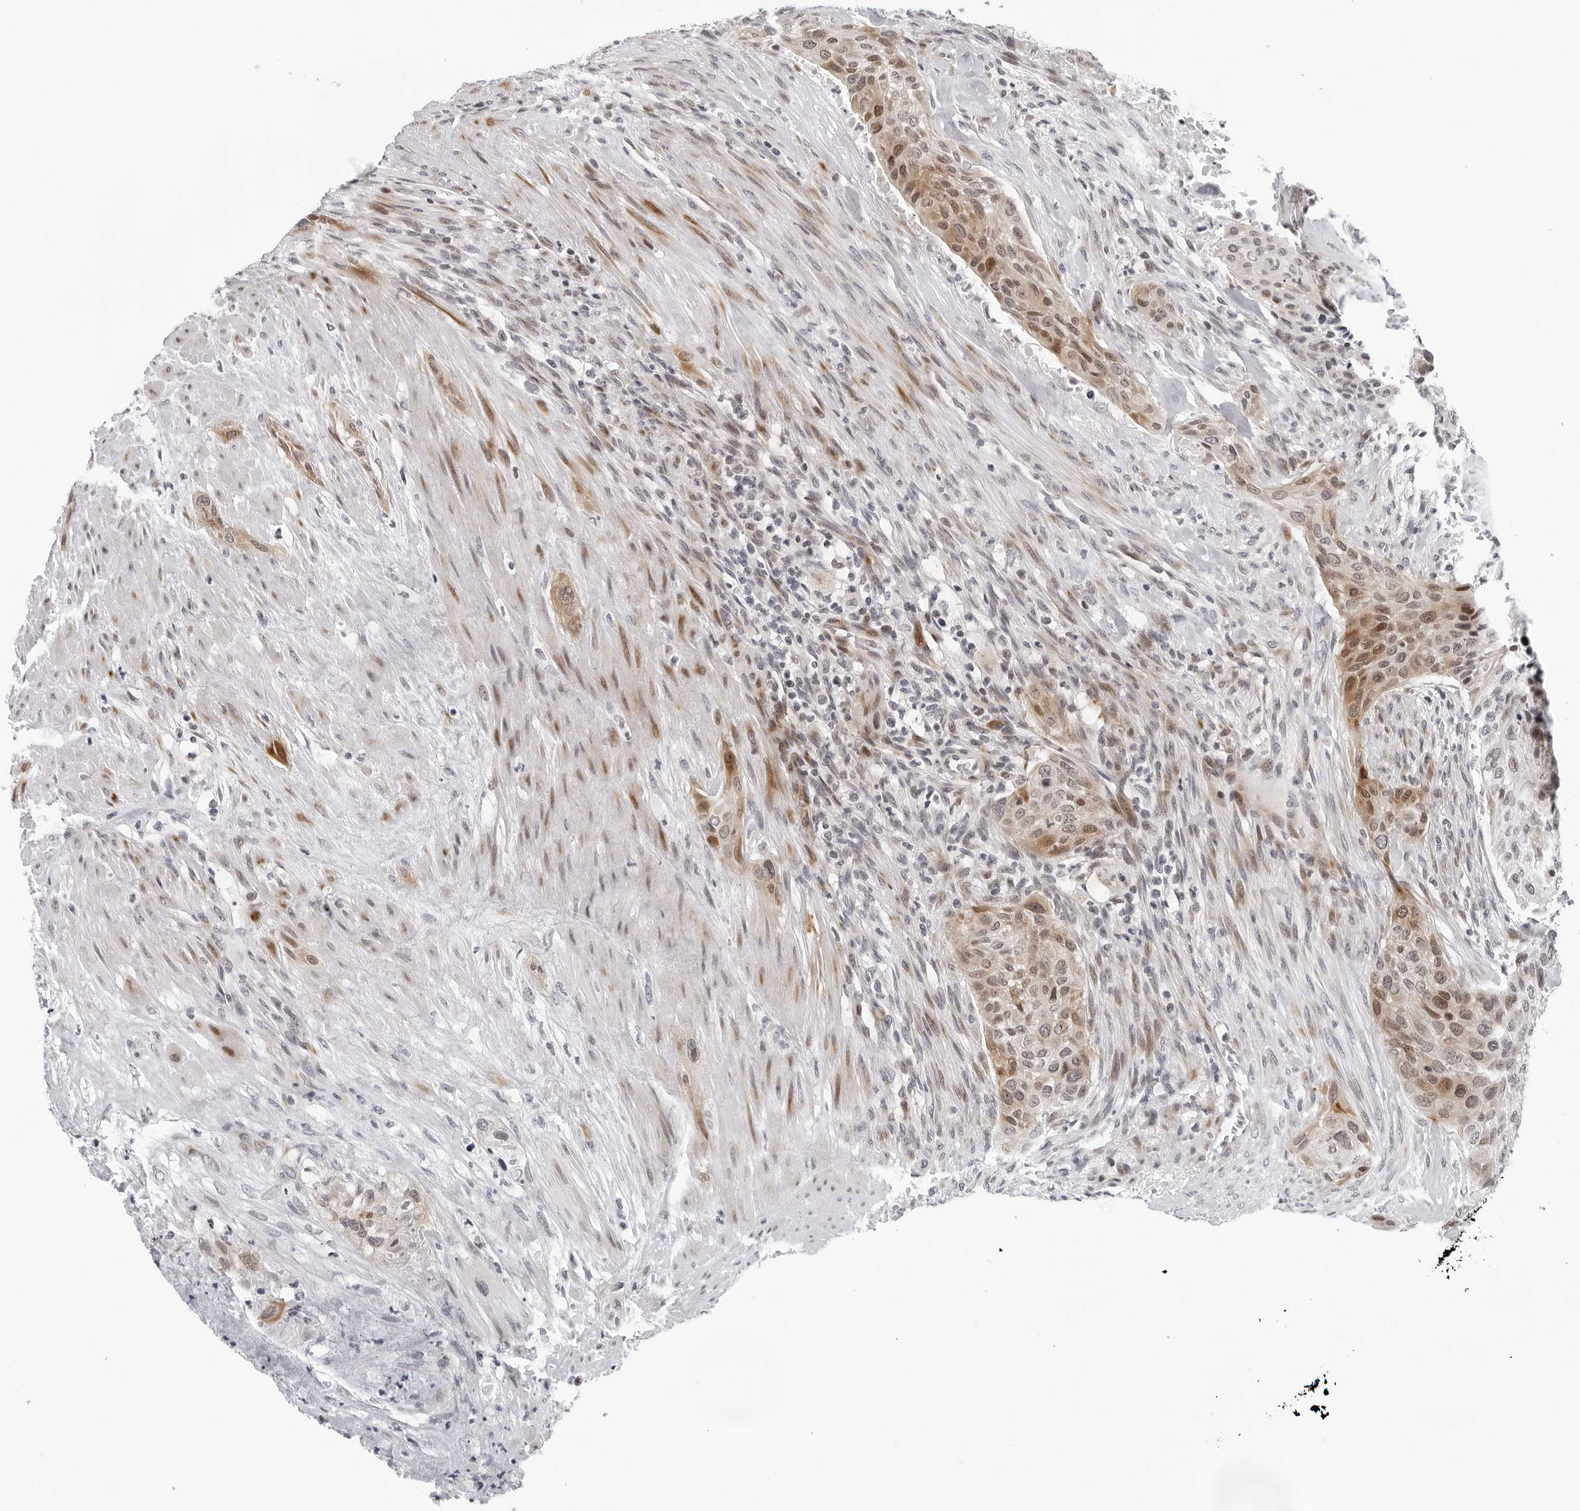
{"staining": {"intensity": "moderate", "quantity": ">75%", "location": "cytoplasmic/membranous,nuclear"}, "tissue": "urothelial cancer", "cell_type": "Tumor cells", "image_type": "cancer", "snomed": [{"axis": "morphology", "description": "Urothelial carcinoma, High grade"}, {"axis": "topography", "description": "Urinary bladder"}], "caption": "IHC micrograph of high-grade urothelial carcinoma stained for a protein (brown), which shows medium levels of moderate cytoplasmic/membranous and nuclear positivity in approximately >75% of tumor cells.", "gene": "PIP4K2C", "patient": {"sex": "male", "age": 35}}